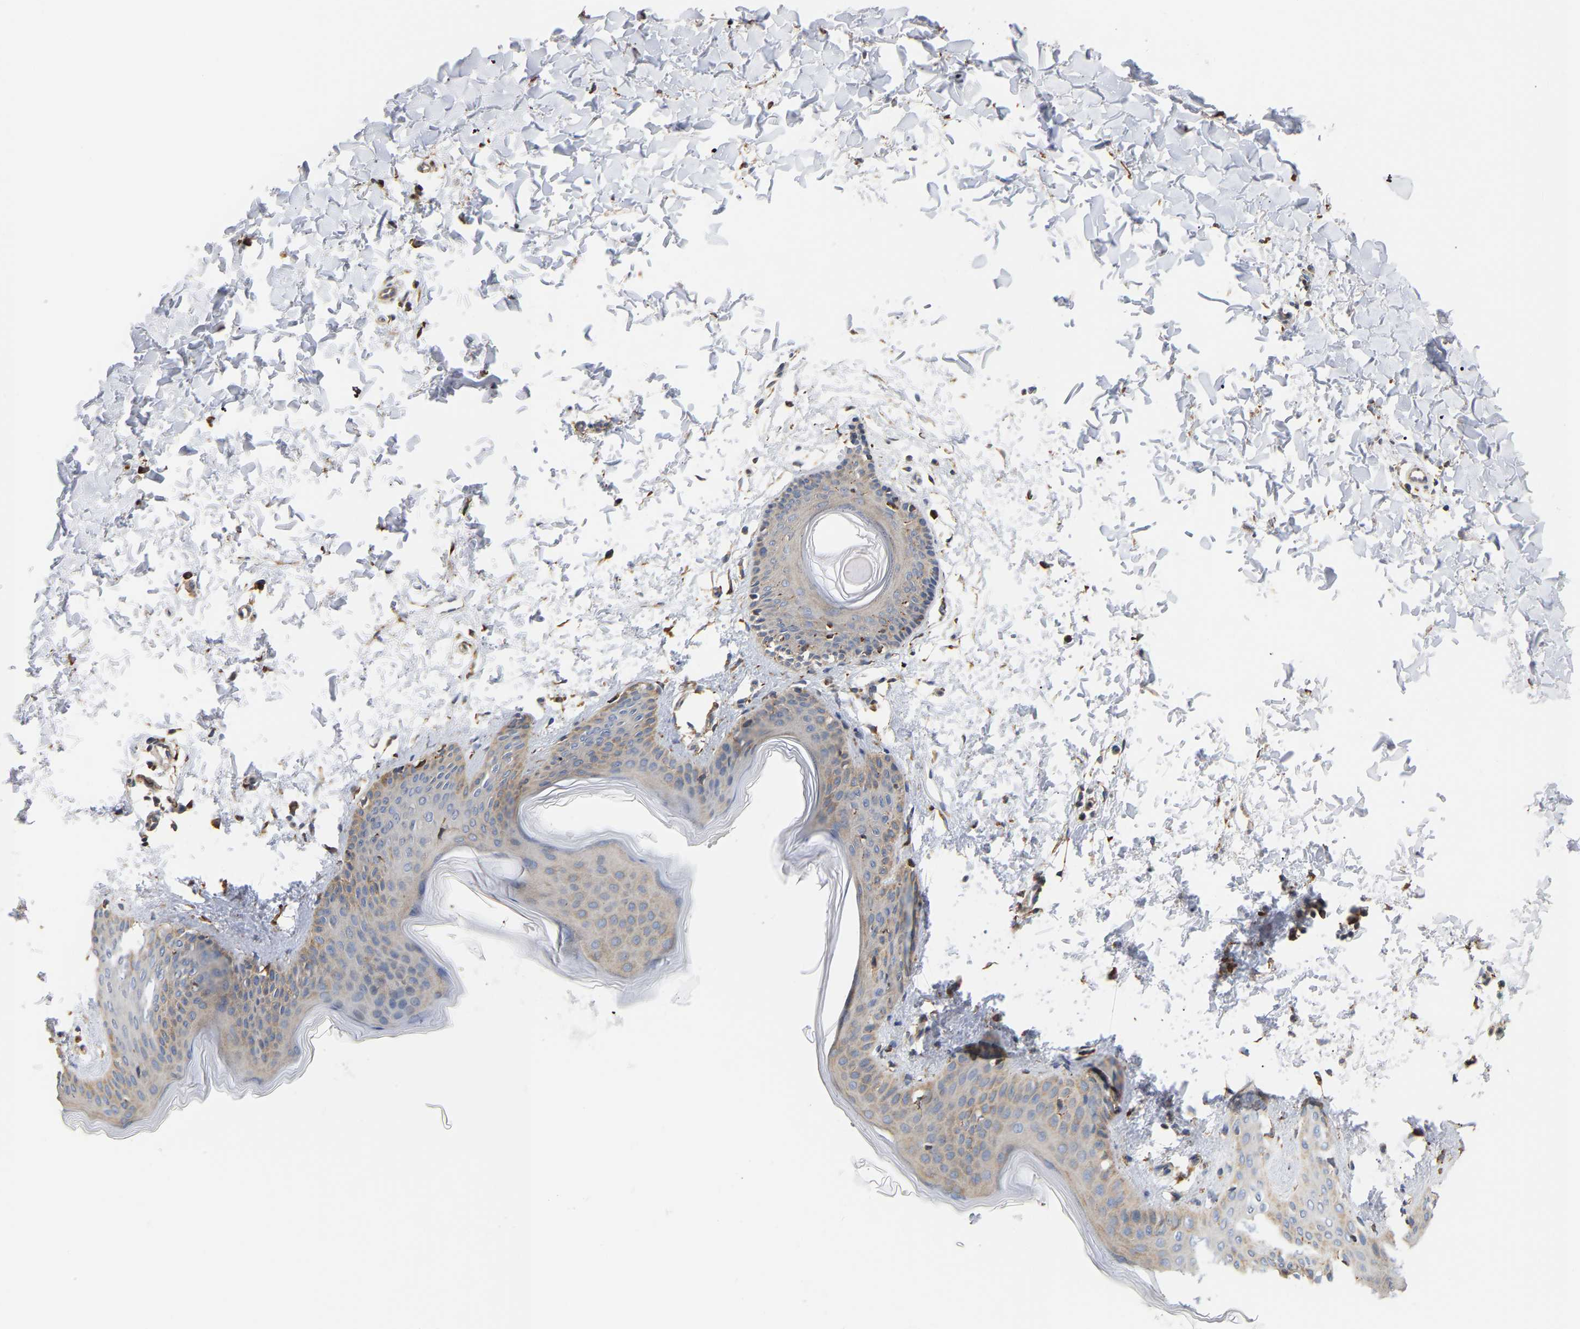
{"staining": {"intensity": "moderate", "quantity": "25%-75%", "location": "cytoplasmic/membranous"}, "tissue": "skin", "cell_type": "Fibroblasts", "image_type": "normal", "snomed": [{"axis": "morphology", "description": "Normal tissue, NOS"}, {"axis": "topography", "description": "Skin"}], "caption": "This histopathology image demonstrates immunohistochemistry staining of normal human skin, with medium moderate cytoplasmic/membranous expression in approximately 25%-75% of fibroblasts.", "gene": "ARAP1", "patient": {"sex": "female", "age": 17}}